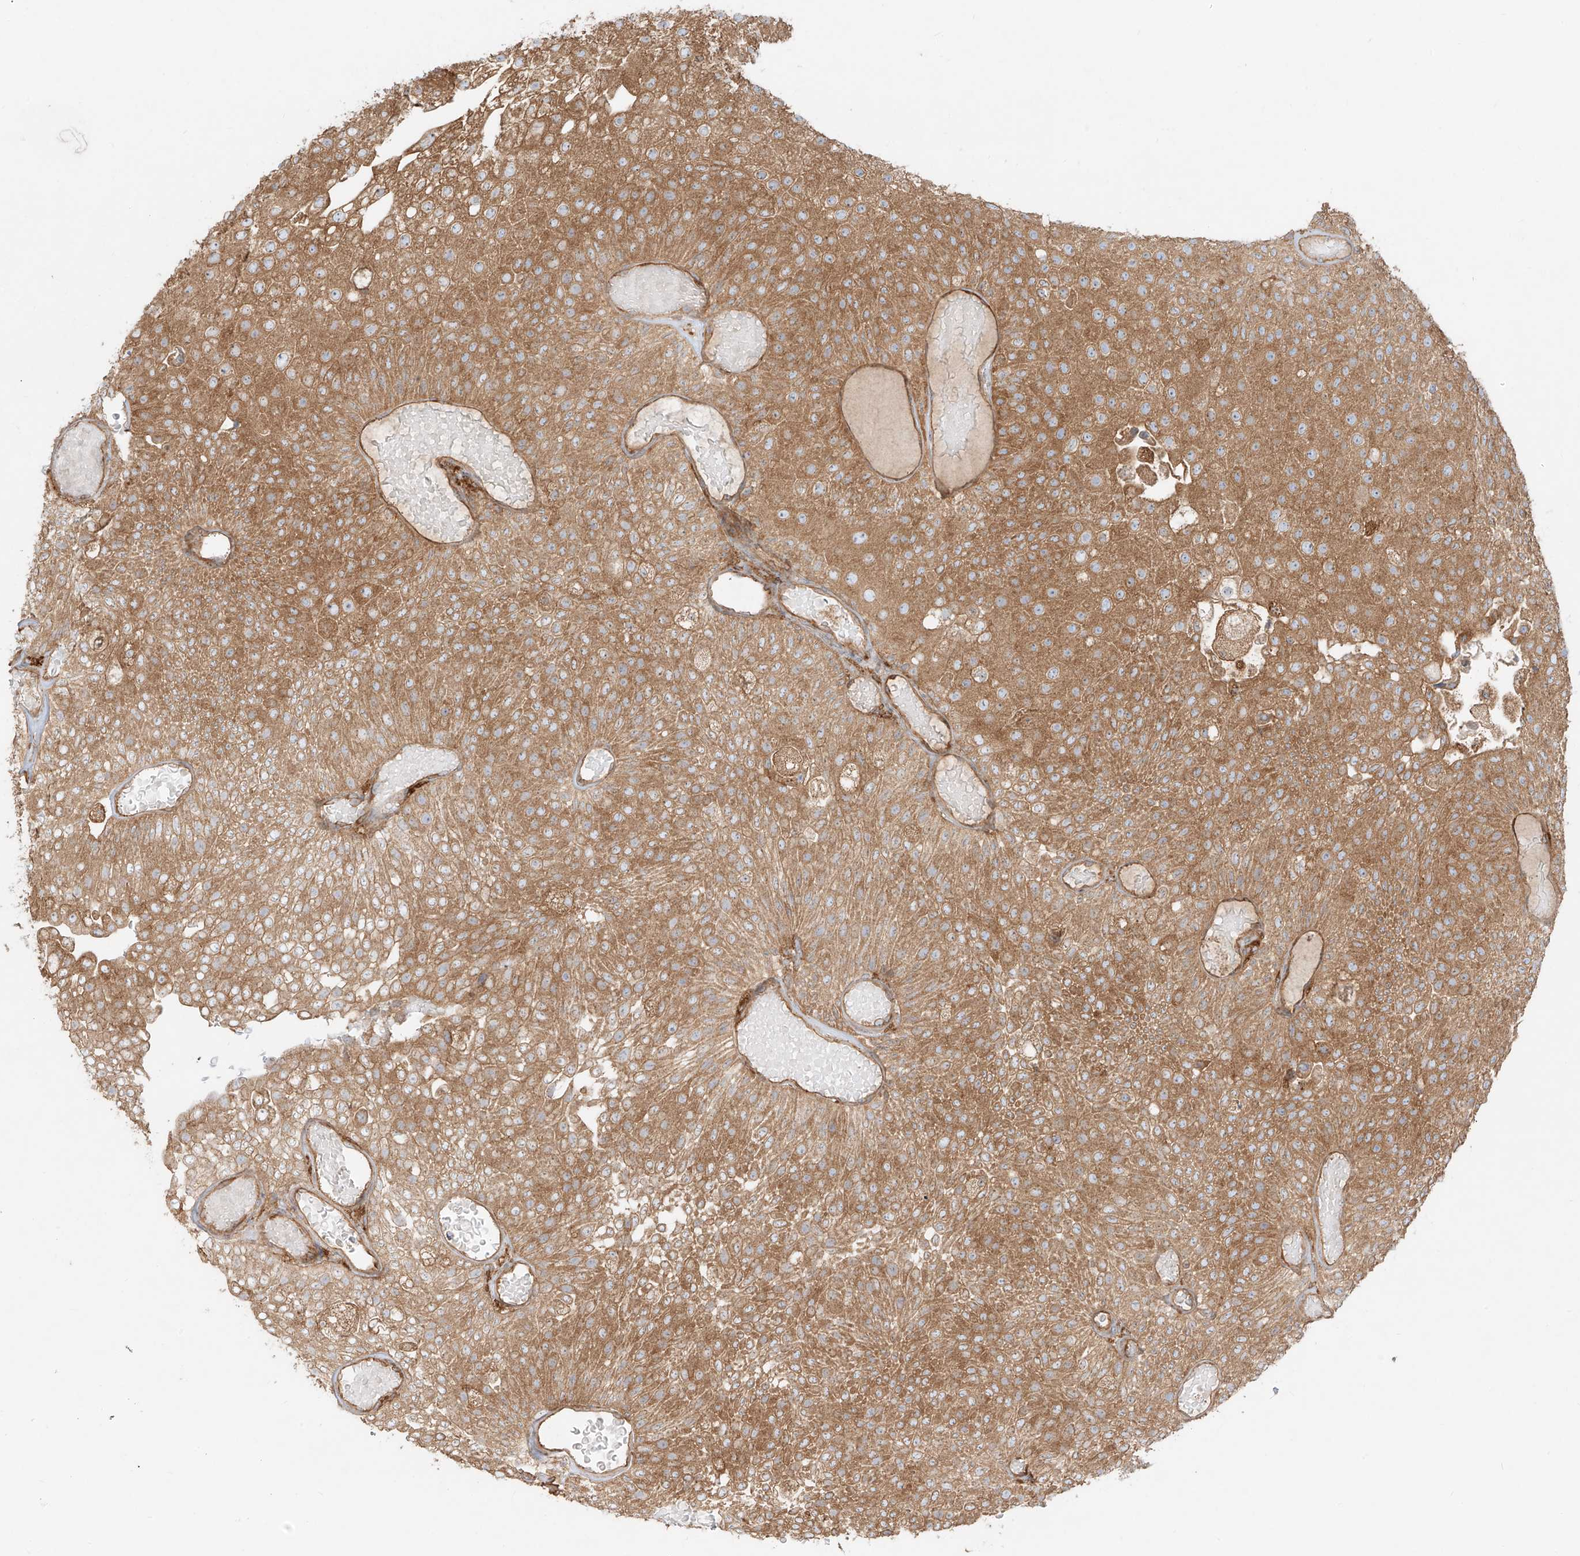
{"staining": {"intensity": "moderate", "quantity": ">75%", "location": "cytoplasmic/membranous"}, "tissue": "urothelial cancer", "cell_type": "Tumor cells", "image_type": "cancer", "snomed": [{"axis": "morphology", "description": "Urothelial carcinoma, Low grade"}, {"axis": "topography", "description": "Urinary bladder"}], "caption": "DAB (3,3'-diaminobenzidine) immunohistochemical staining of human low-grade urothelial carcinoma exhibits moderate cytoplasmic/membranous protein positivity in about >75% of tumor cells.", "gene": "SNX9", "patient": {"sex": "male", "age": 78}}